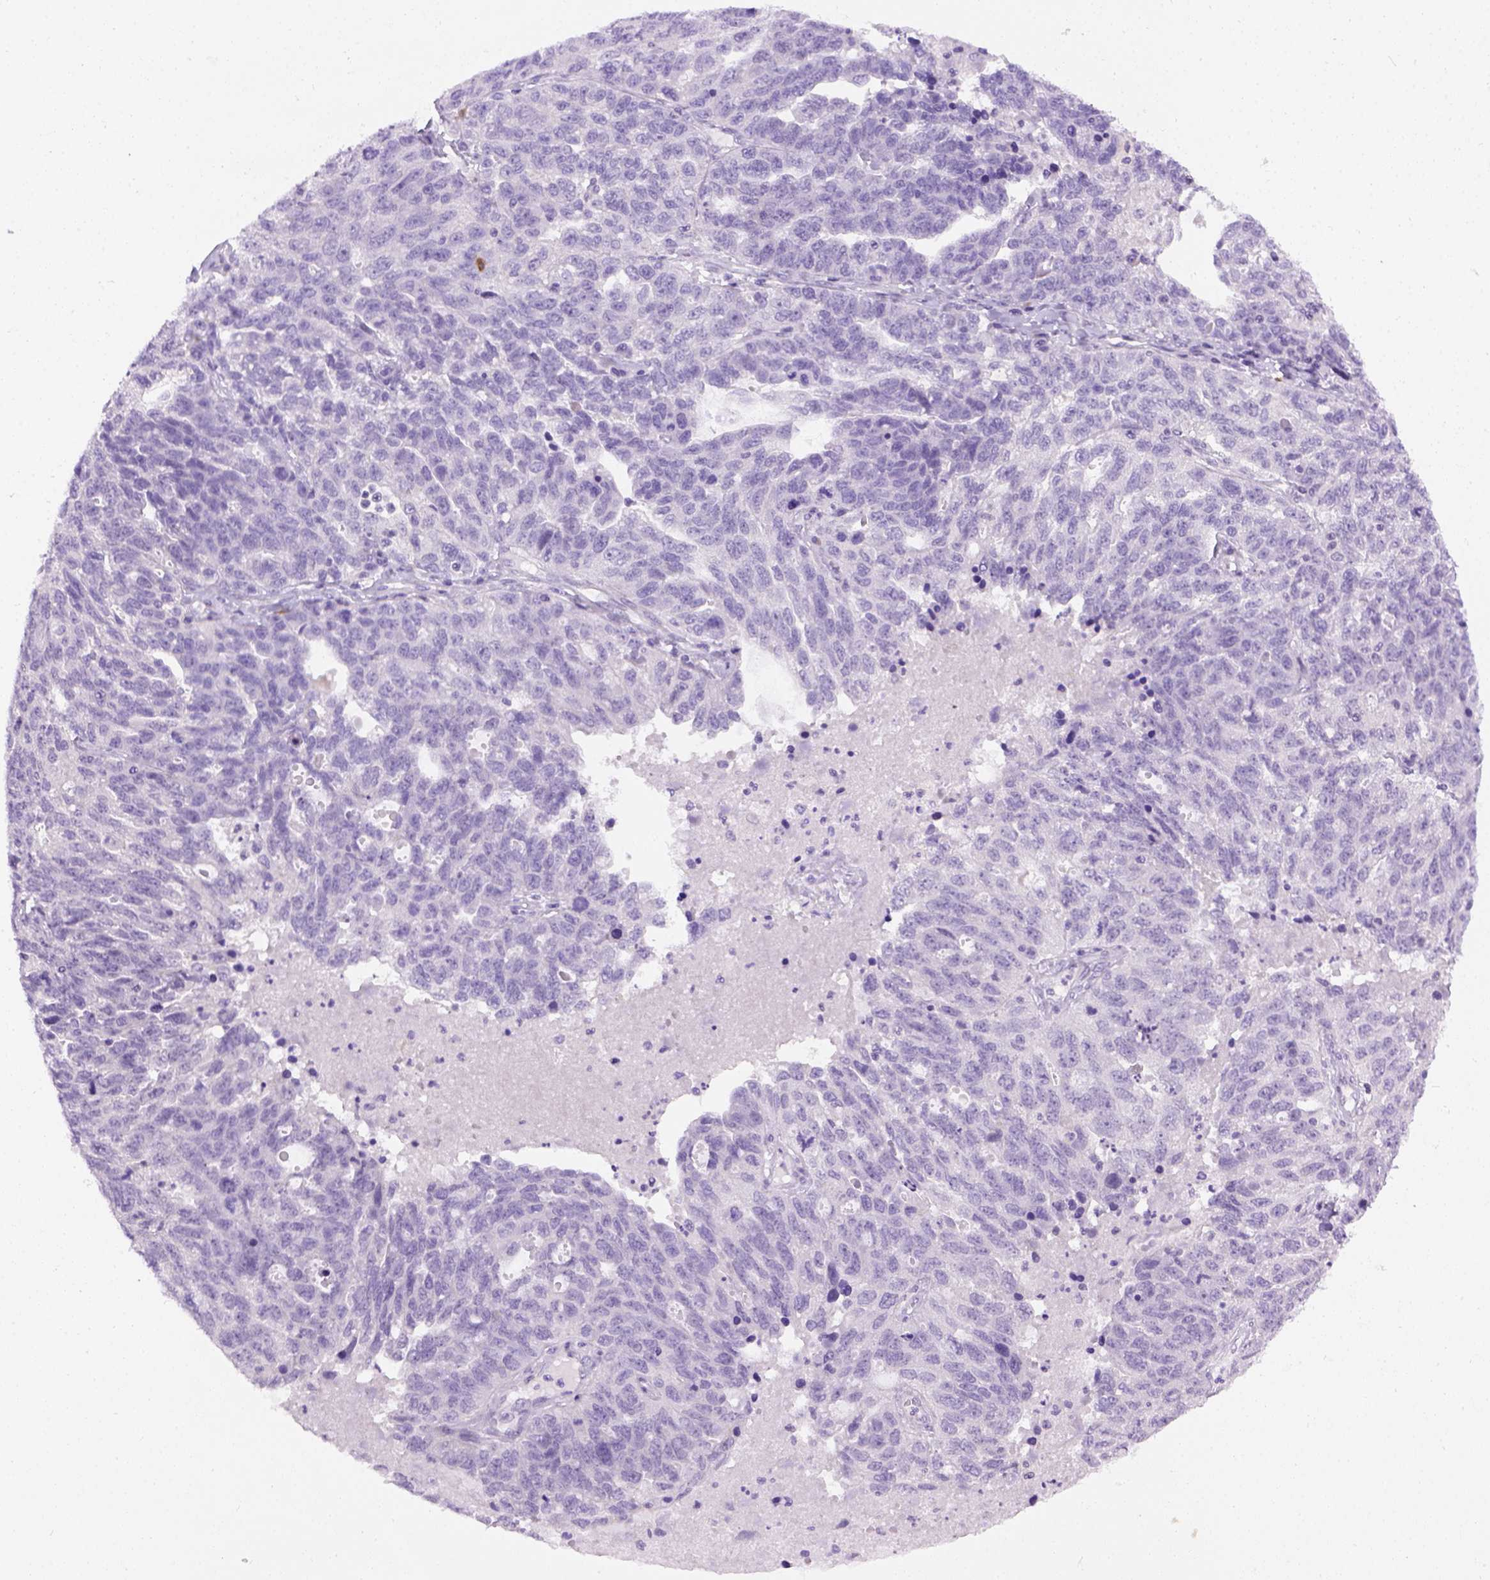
{"staining": {"intensity": "negative", "quantity": "none", "location": "none"}, "tissue": "ovarian cancer", "cell_type": "Tumor cells", "image_type": "cancer", "snomed": [{"axis": "morphology", "description": "Cystadenocarcinoma, serous, NOS"}, {"axis": "topography", "description": "Ovary"}], "caption": "Immunohistochemical staining of human ovarian serous cystadenocarcinoma demonstrates no significant positivity in tumor cells. Brightfield microscopy of immunohistochemistry (IHC) stained with DAB (brown) and hematoxylin (blue), captured at high magnification.", "gene": "FAM184B", "patient": {"sex": "female", "age": 71}}